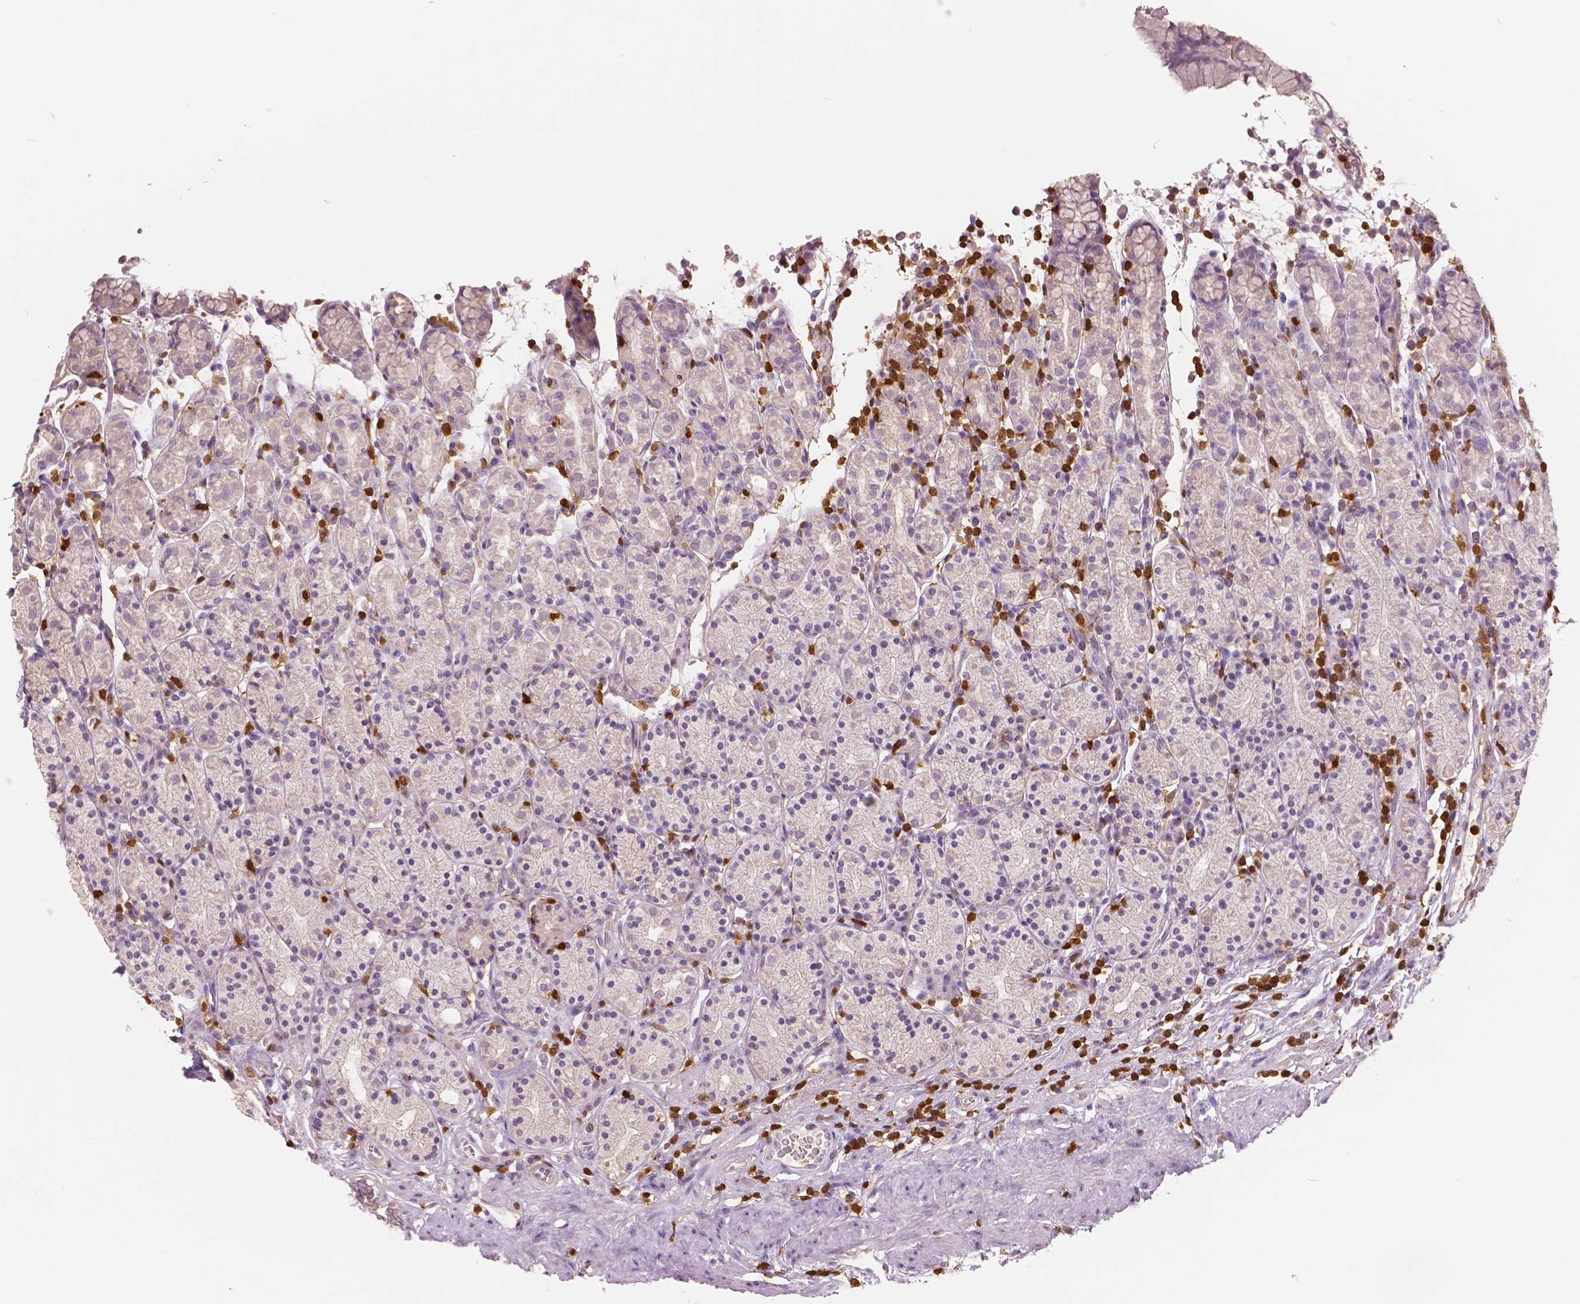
{"staining": {"intensity": "negative", "quantity": "none", "location": "none"}, "tissue": "stomach", "cell_type": "Glandular cells", "image_type": "normal", "snomed": [{"axis": "morphology", "description": "Normal tissue, NOS"}, {"axis": "topography", "description": "Stomach, upper"}, {"axis": "topography", "description": "Stomach"}], "caption": "This is an immunohistochemistry (IHC) micrograph of normal stomach. There is no positivity in glandular cells.", "gene": "S100A4", "patient": {"sex": "male", "age": 62}}